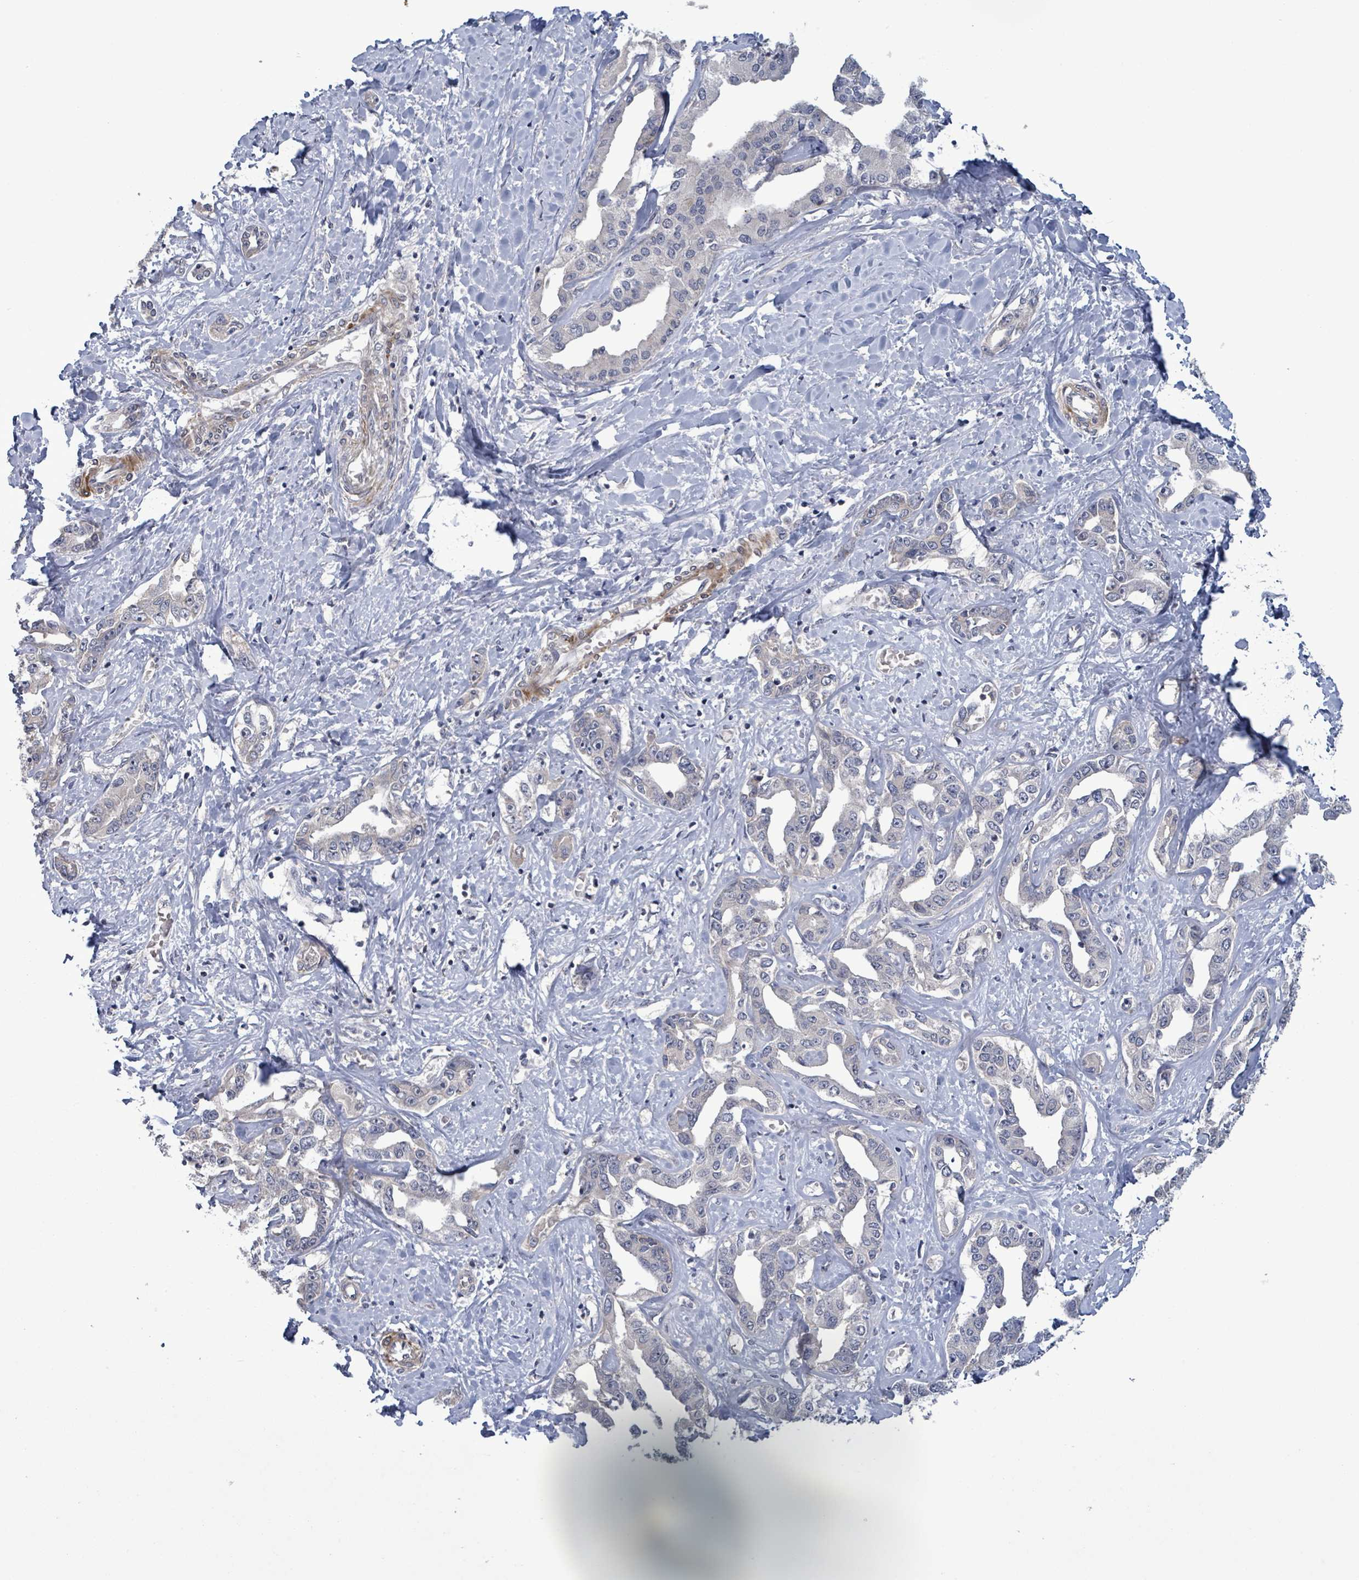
{"staining": {"intensity": "negative", "quantity": "none", "location": "none"}, "tissue": "liver cancer", "cell_type": "Tumor cells", "image_type": "cancer", "snomed": [{"axis": "morphology", "description": "Cholangiocarcinoma"}, {"axis": "topography", "description": "Liver"}], "caption": "Immunohistochemical staining of human liver cholangiocarcinoma exhibits no significant staining in tumor cells. The staining is performed using DAB (3,3'-diaminobenzidine) brown chromogen with nuclei counter-stained in using hematoxylin.", "gene": "AMMECR1", "patient": {"sex": "male", "age": 59}}